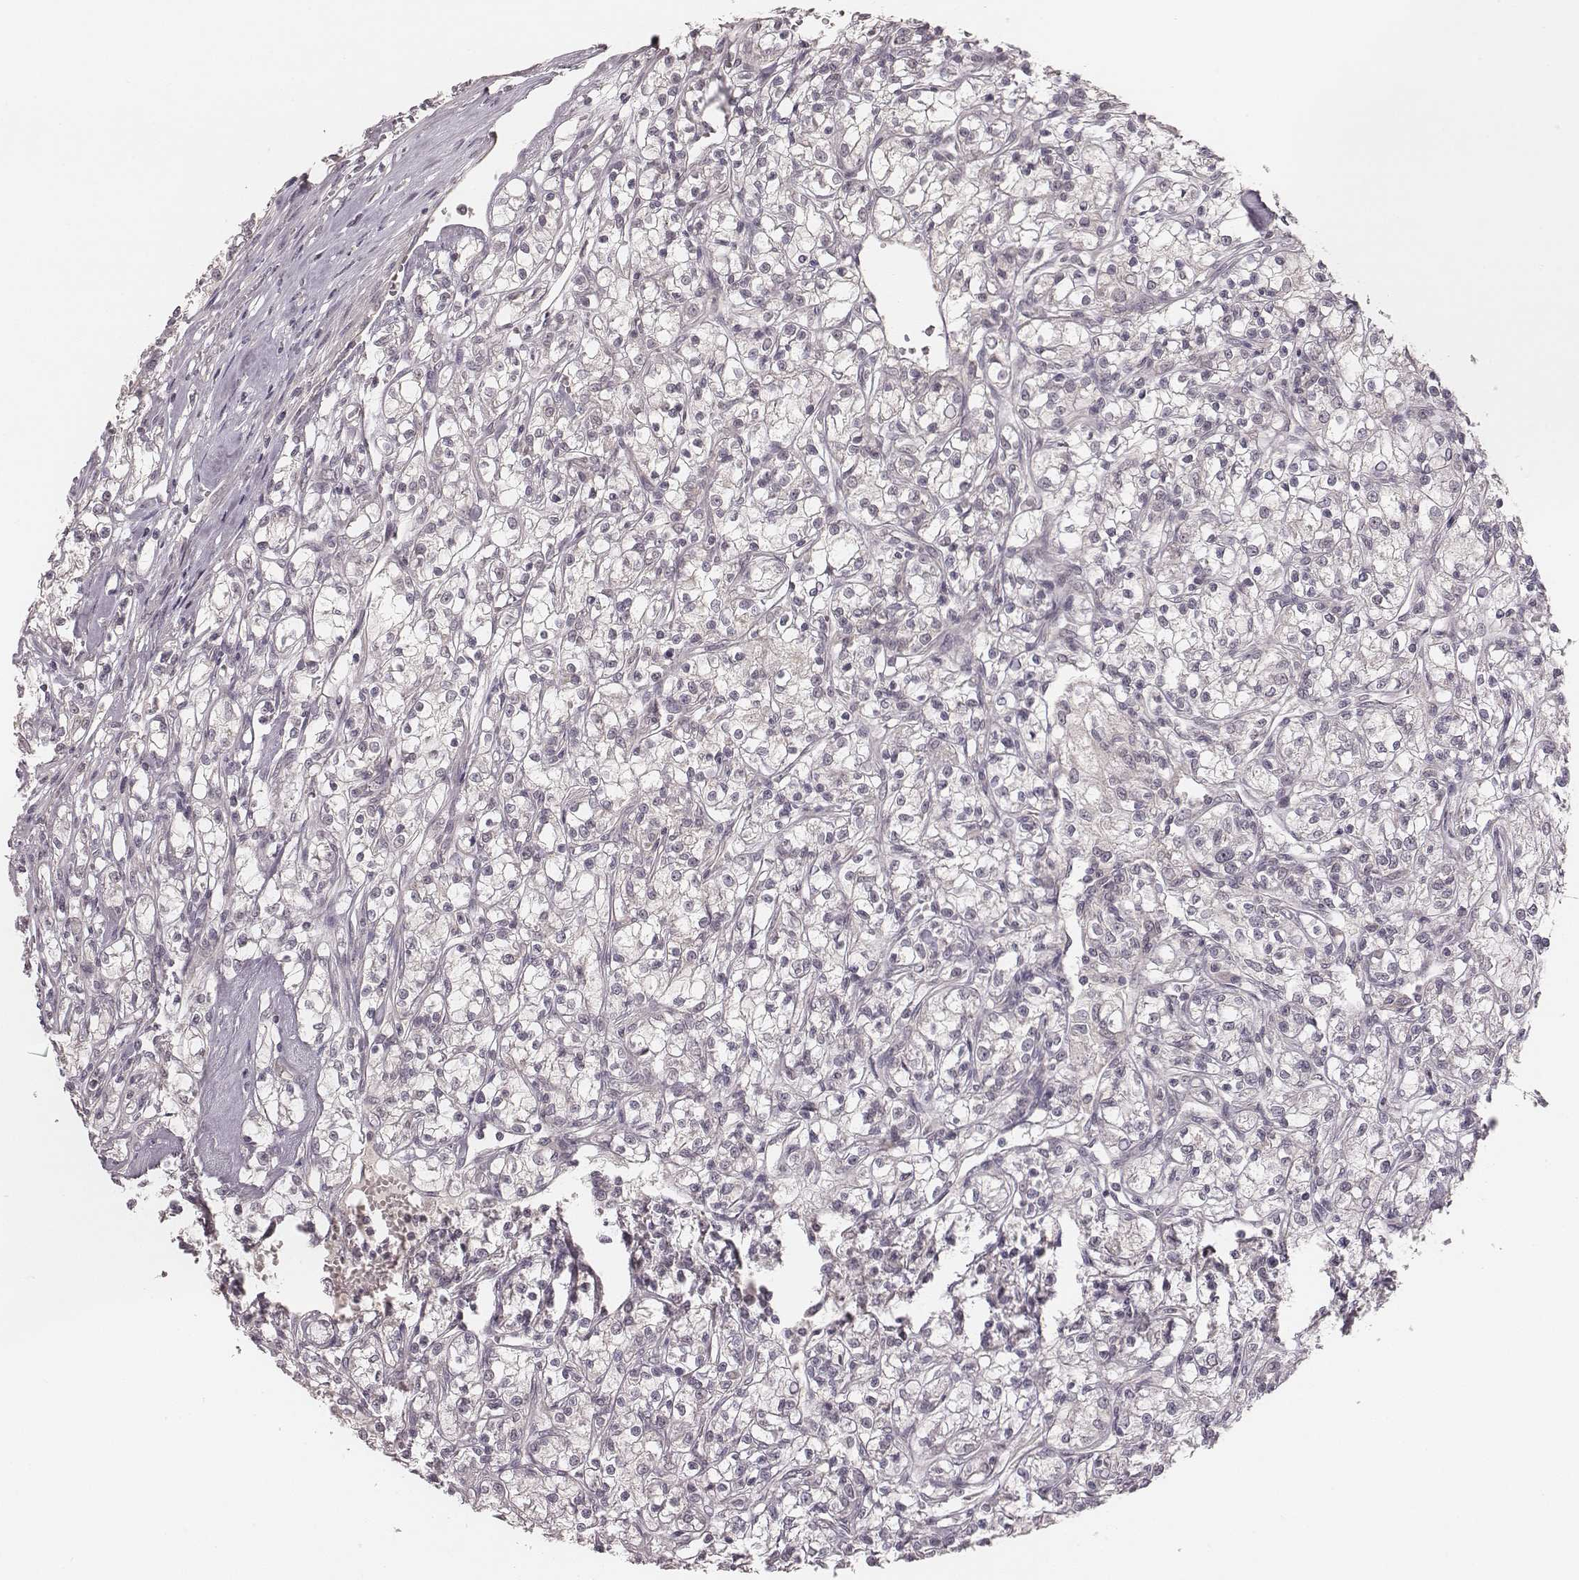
{"staining": {"intensity": "negative", "quantity": "none", "location": "none"}, "tissue": "renal cancer", "cell_type": "Tumor cells", "image_type": "cancer", "snomed": [{"axis": "morphology", "description": "Adenocarcinoma, NOS"}, {"axis": "topography", "description": "Kidney"}], "caption": "Renal adenocarcinoma stained for a protein using immunohistochemistry (IHC) displays no positivity tumor cells.", "gene": "LY6K", "patient": {"sex": "female", "age": 59}}